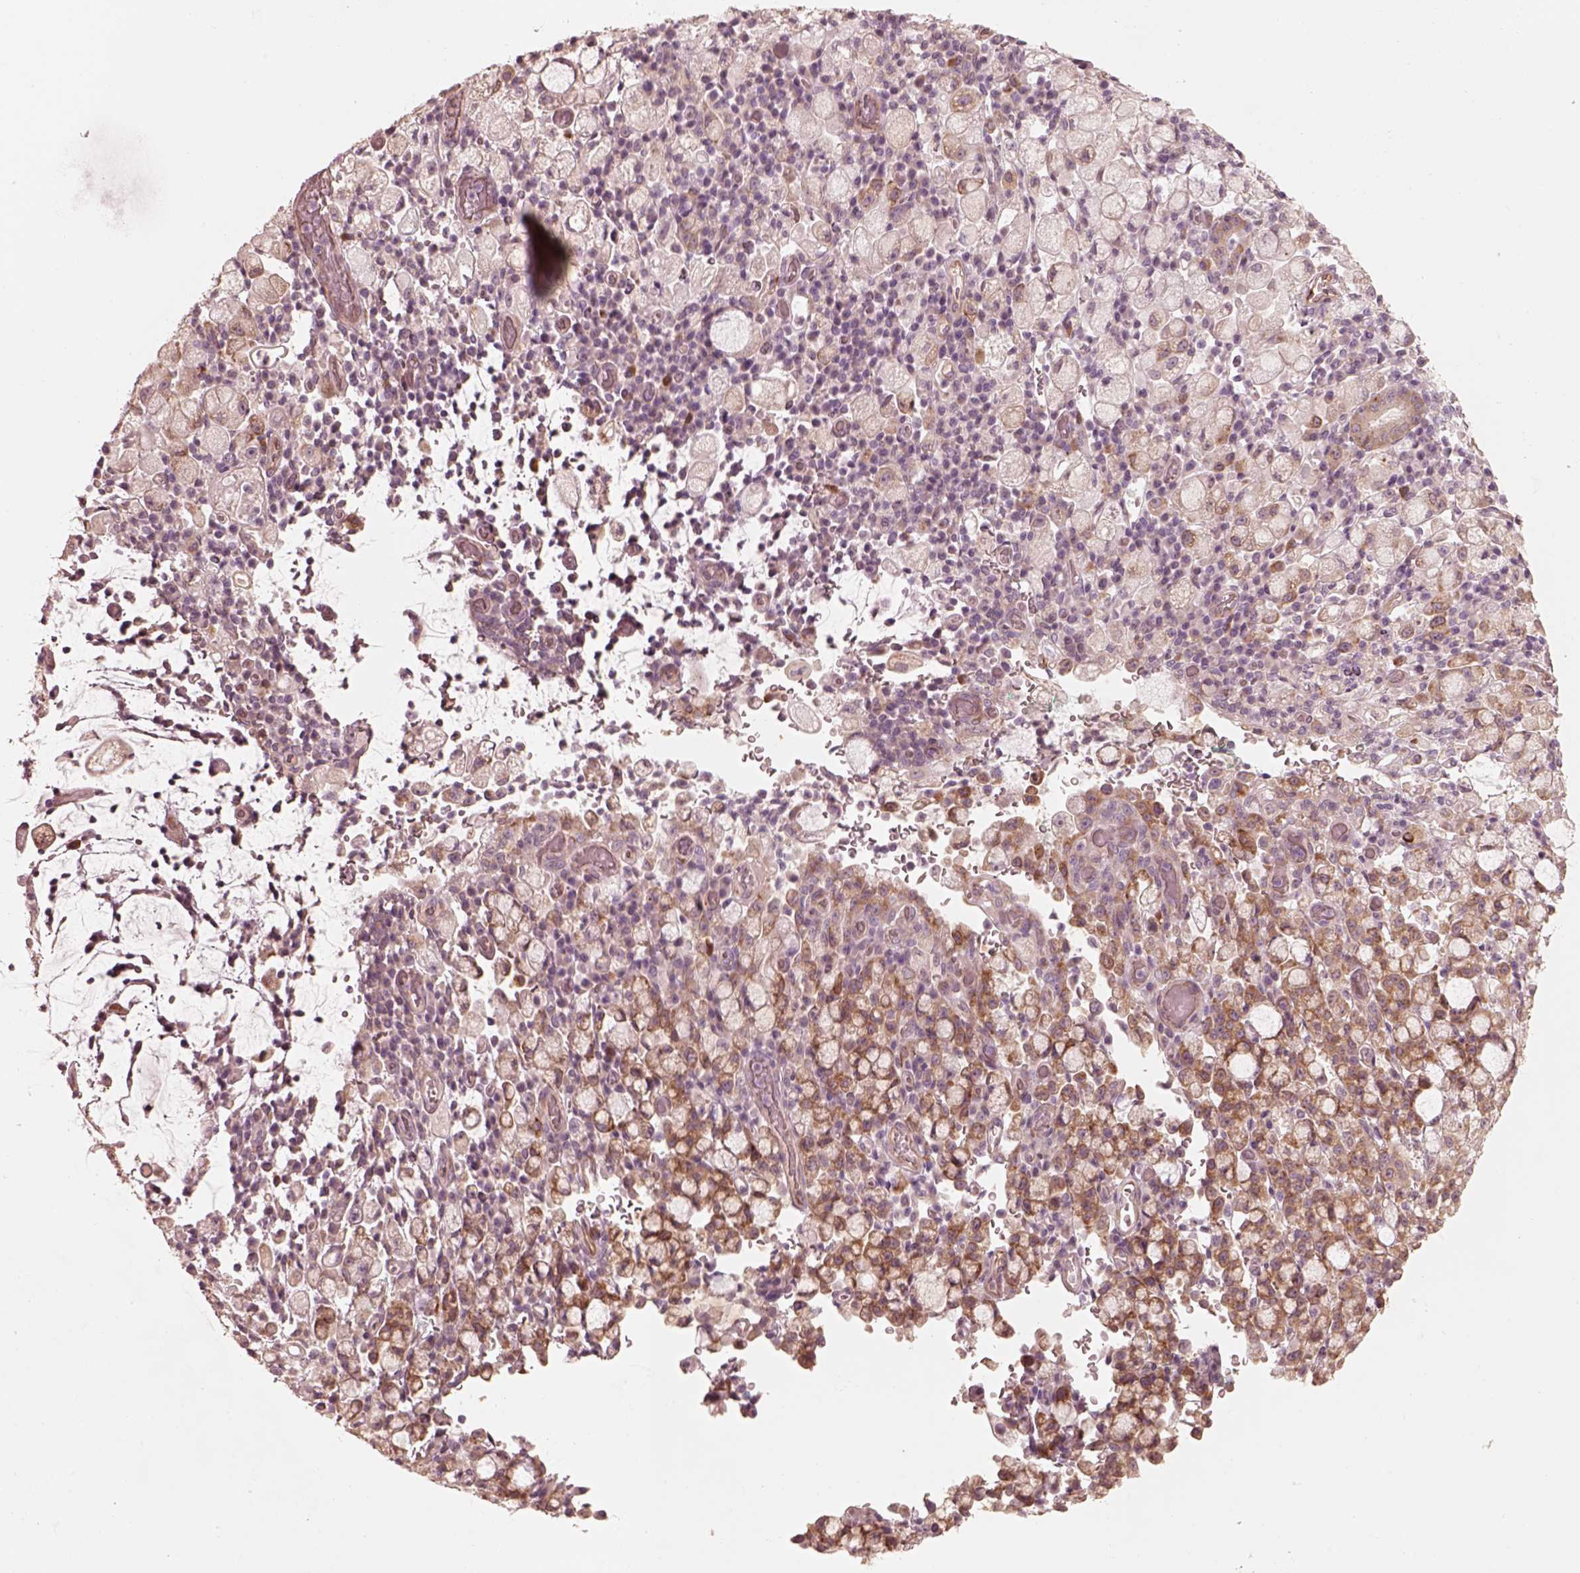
{"staining": {"intensity": "moderate", "quantity": "25%-75%", "location": "cytoplasmic/membranous"}, "tissue": "stomach cancer", "cell_type": "Tumor cells", "image_type": "cancer", "snomed": [{"axis": "morphology", "description": "Adenocarcinoma, NOS"}, {"axis": "topography", "description": "Stomach"}], "caption": "High-power microscopy captured an immunohistochemistry (IHC) histopathology image of adenocarcinoma (stomach), revealing moderate cytoplasmic/membranous positivity in about 25%-75% of tumor cells.", "gene": "RAB3C", "patient": {"sex": "male", "age": 58}}